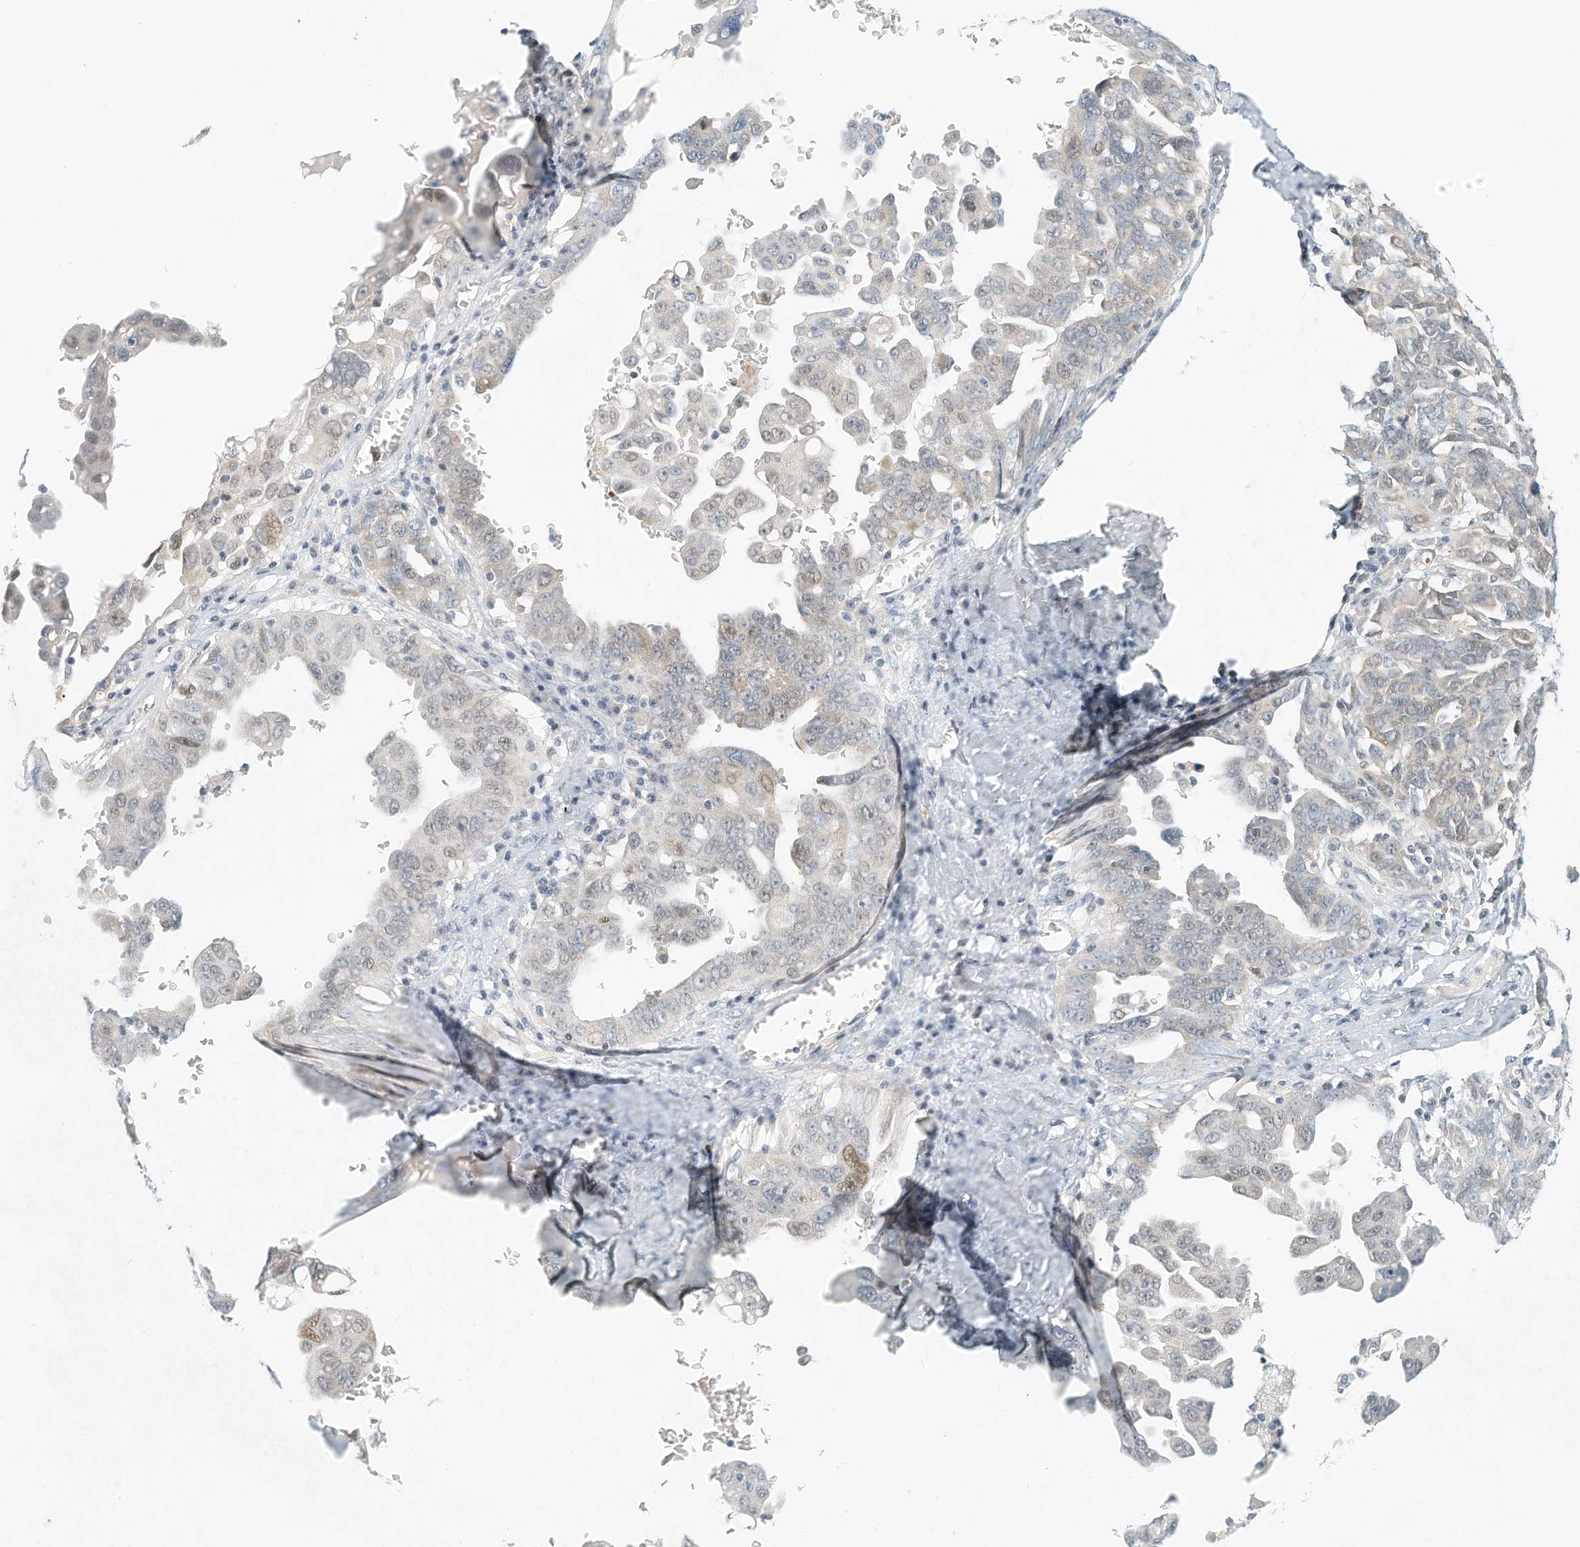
{"staining": {"intensity": "moderate", "quantity": "<25%", "location": "nuclear"}, "tissue": "ovarian cancer", "cell_type": "Tumor cells", "image_type": "cancer", "snomed": [{"axis": "morphology", "description": "Carcinoma, endometroid"}, {"axis": "topography", "description": "Ovary"}], "caption": "IHC micrograph of human ovarian cancer stained for a protein (brown), which demonstrates low levels of moderate nuclear staining in approximately <25% of tumor cells.", "gene": "ARHGAP28", "patient": {"sex": "female", "age": 62}}